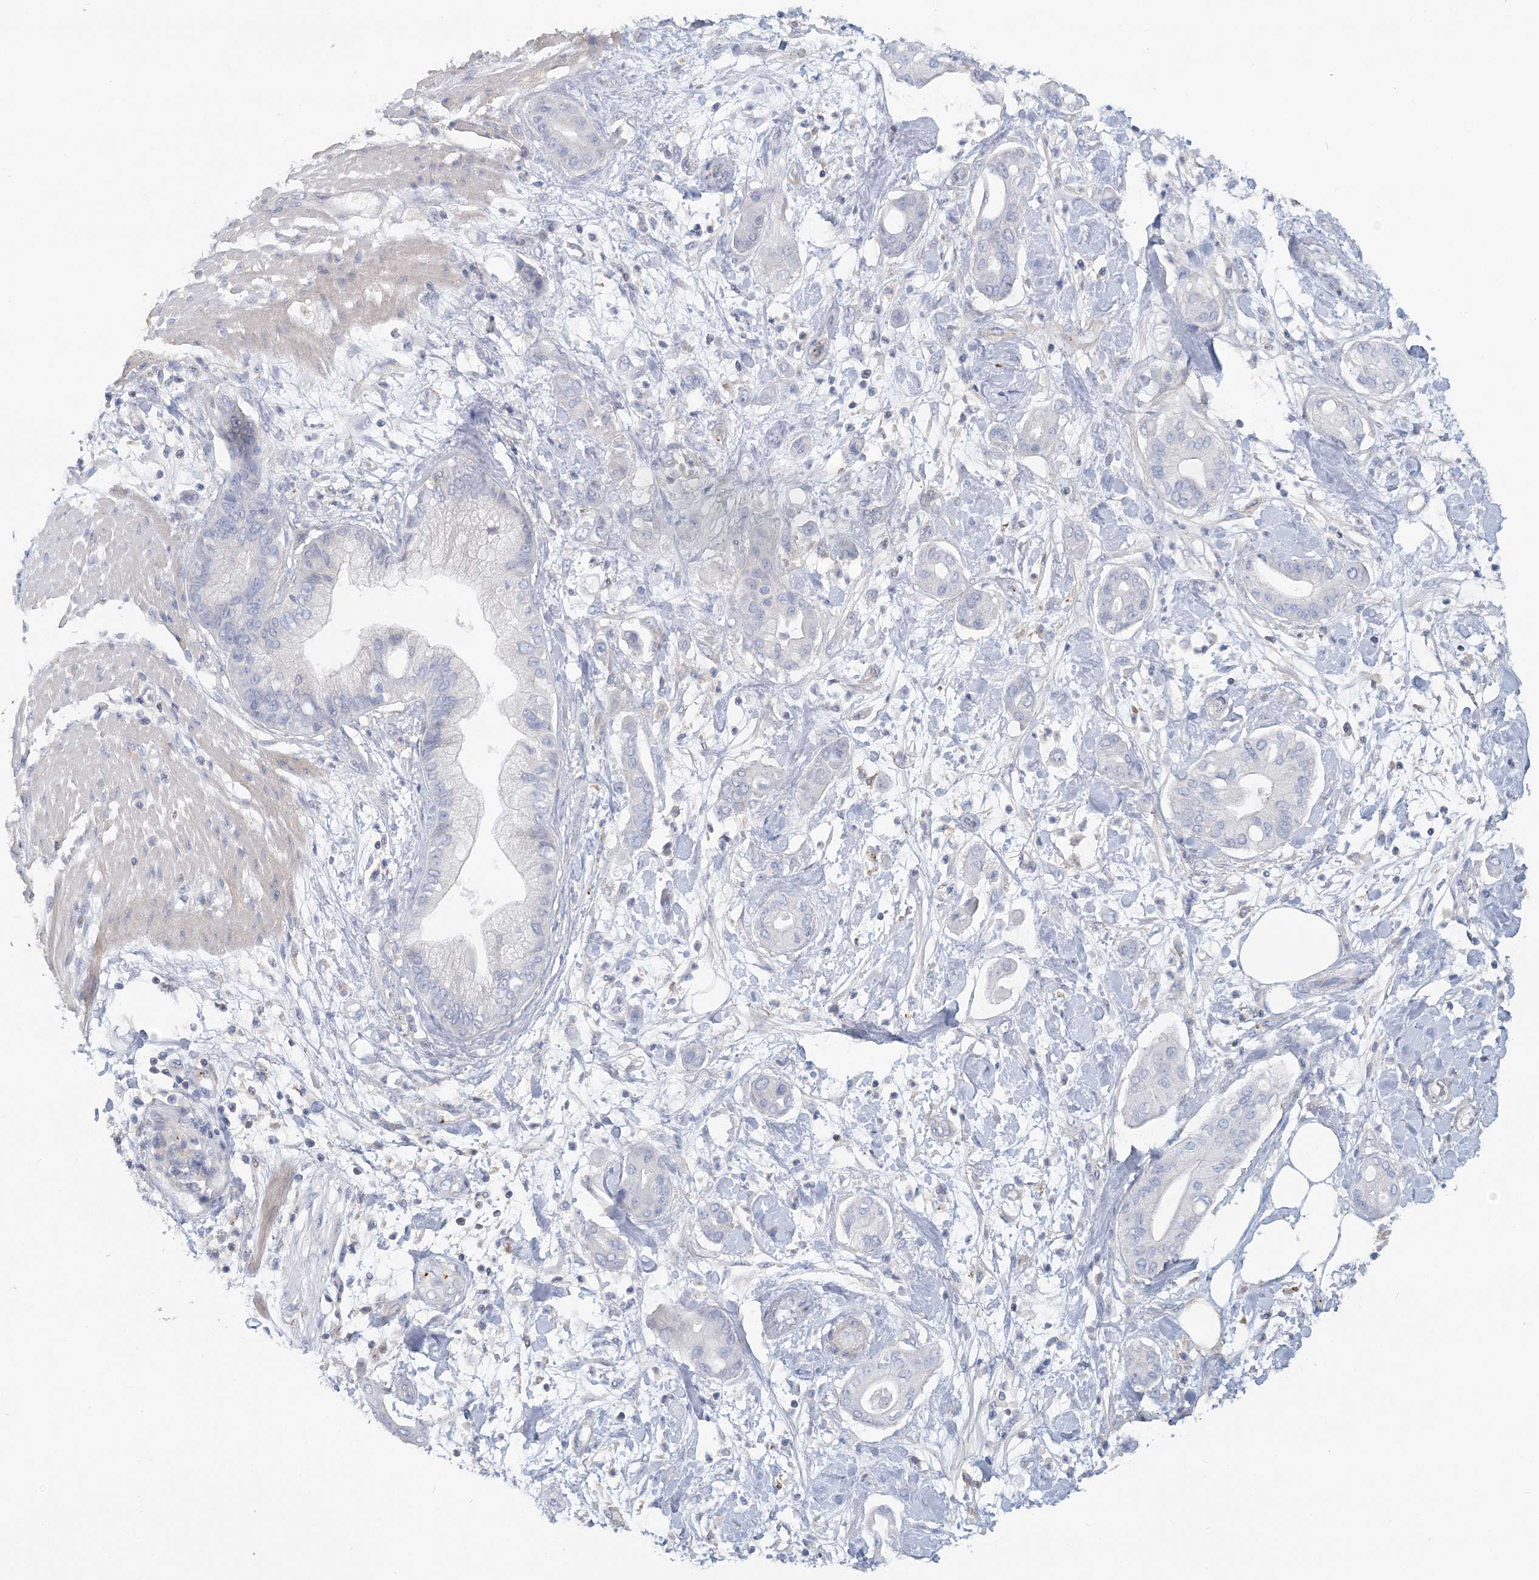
{"staining": {"intensity": "negative", "quantity": "none", "location": "none"}, "tissue": "pancreatic cancer", "cell_type": "Tumor cells", "image_type": "cancer", "snomed": [{"axis": "morphology", "description": "Adenocarcinoma, NOS"}, {"axis": "morphology", "description": "Adenocarcinoma, metastatic, NOS"}, {"axis": "topography", "description": "Lymph node"}, {"axis": "topography", "description": "Pancreas"}, {"axis": "topography", "description": "Duodenum"}], "caption": "This is a histopathology image of immunohistochemistry staining of pancreatic cancer (adenocarcinoma), which shows no positivity in tumor cells.", "gene": "CUEDC2", "patient": {"sex": "female", "age": 64}}